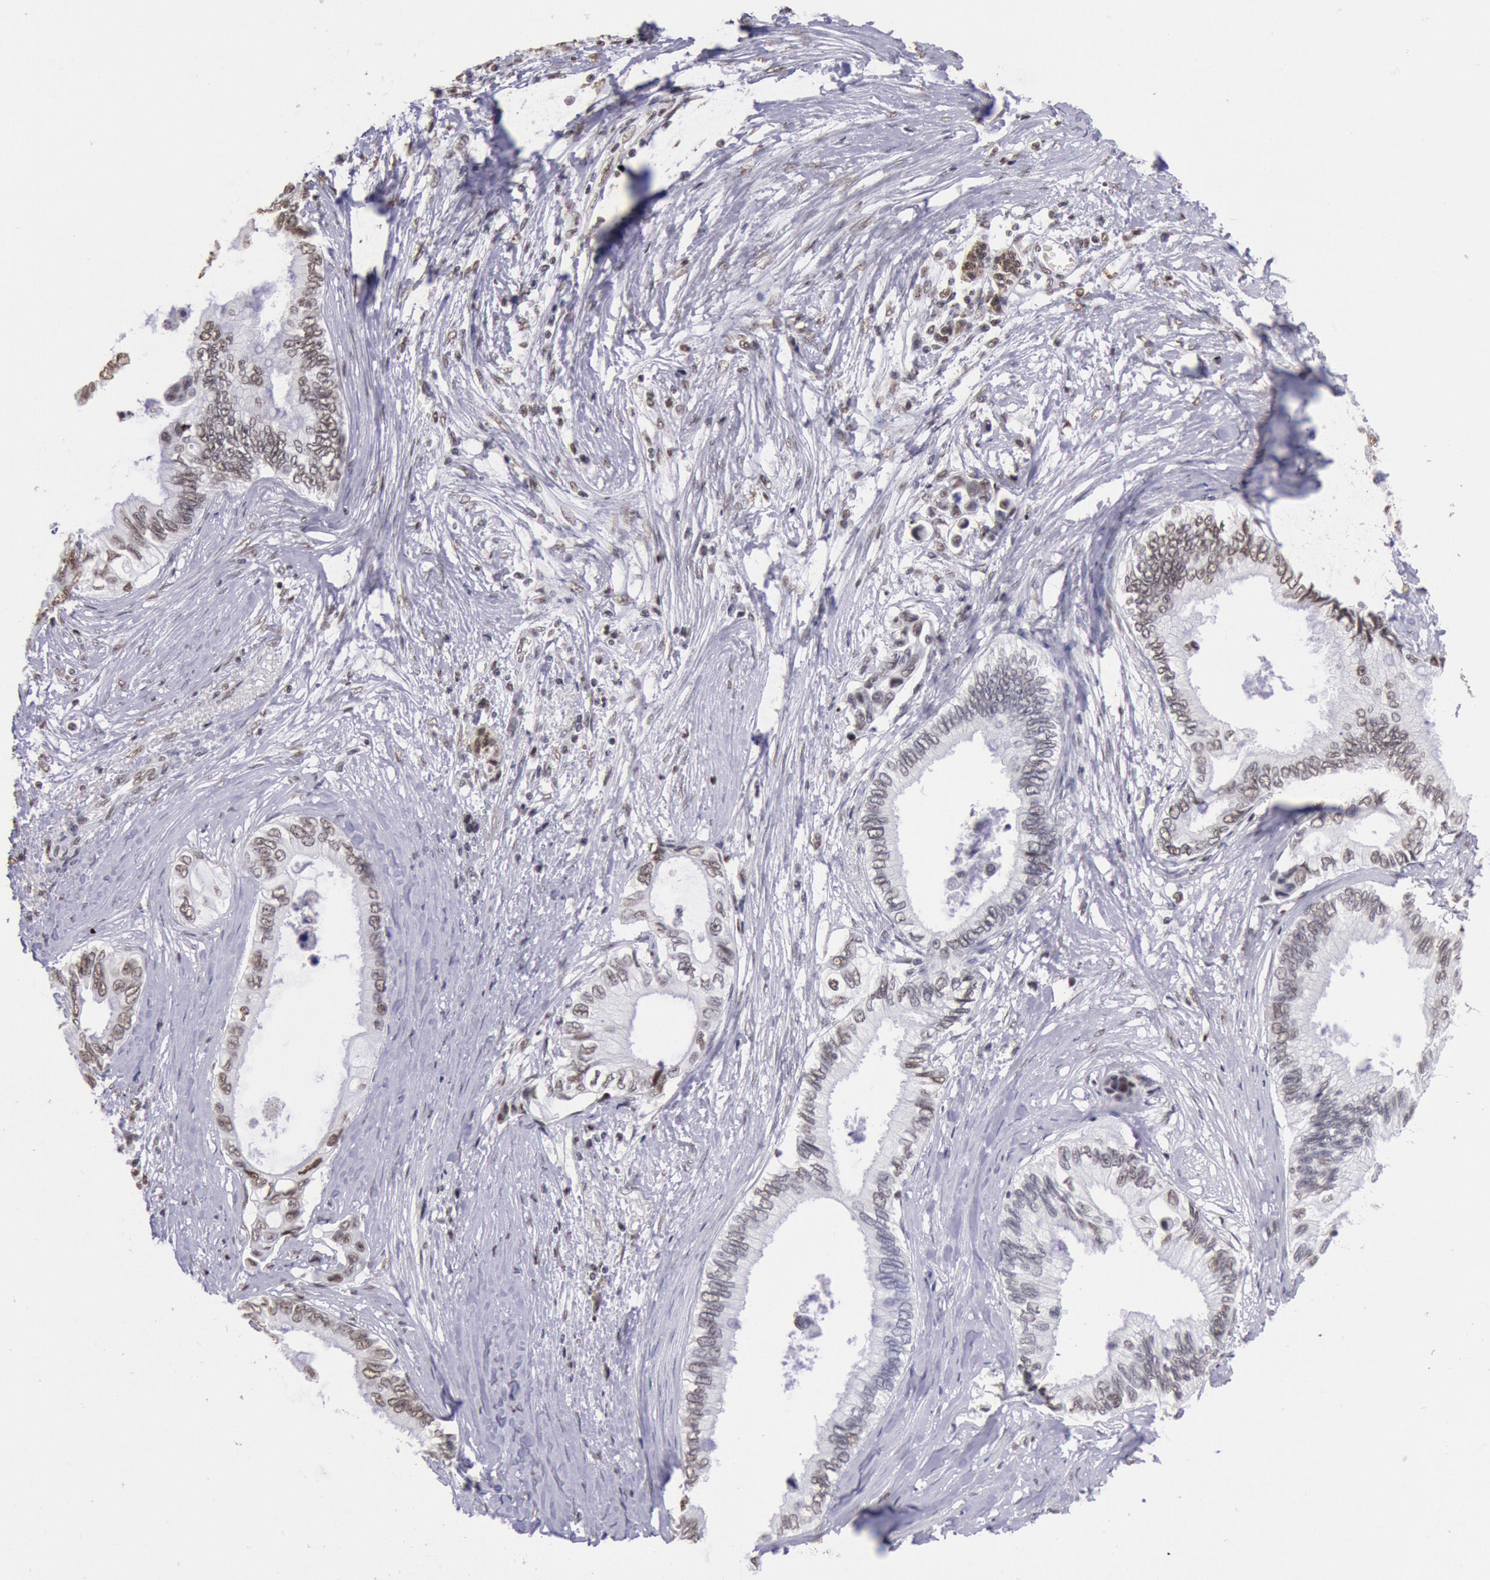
{"staining": {"intensity": "weak", "quantity": ">75%", "location": "nuclear"}, "tissue": "pancreatic cancer", "cell_type": "Tumor cells", "image_type": "cancer", "snomed": [{"axis": "morphology", "description": "Adenocarcinoma, NOS"}, {"axis": "topography", "description": "Pancreas"}], "caption": "Adenocarcinoma (pancreatic) was stained to show a protein in brown. There is low levels of weak nuclear staining in approximately >75% of tumor cells.", "gene": "SNRPD3", "patient": {"sex": "female", "age": 66}}